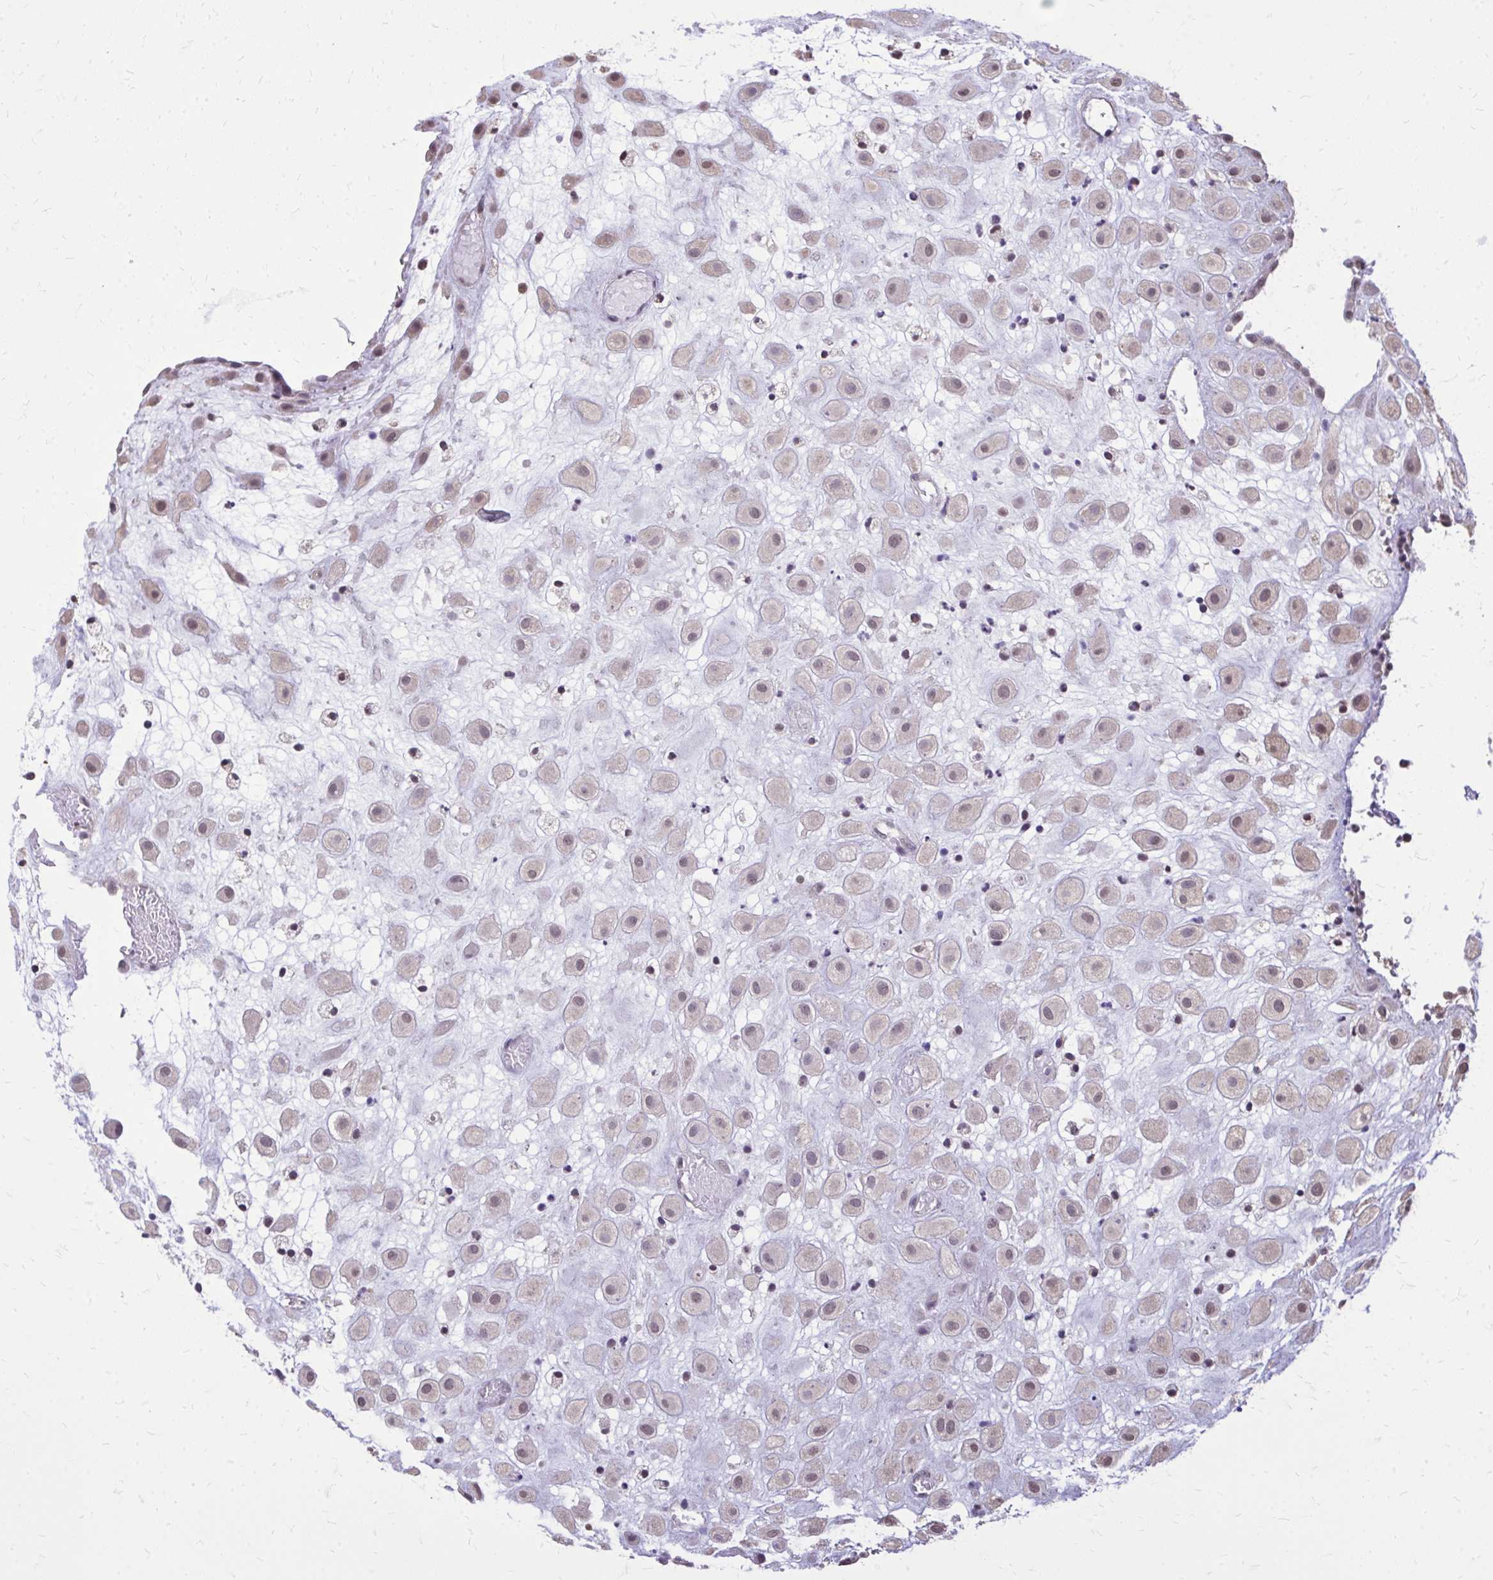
{"staining": {"intensity": "weak", "quantity": "25%-75%", "location": "nuclear"}, "tissue": "placenta", "cell_type": "Decidual cells", "image_type": "normal", "snomed": [{"axis": "morphology", "description": "Normal tissue, NOS"}, {"axis": "topography", "description": "Placenta"}], "caption": "Decidual cells reveal low levels of weak nuclear expression in about 25%-75% of cells in normal placenta. The staining is performed using DAB (3,3'-diaminobenzidine) brown chromogen to label protein expression. The nuclei are counter-stained blue using hematoxylin.", "gene": "AKAP5", "patient": {"sex": "female", "age": 24}}